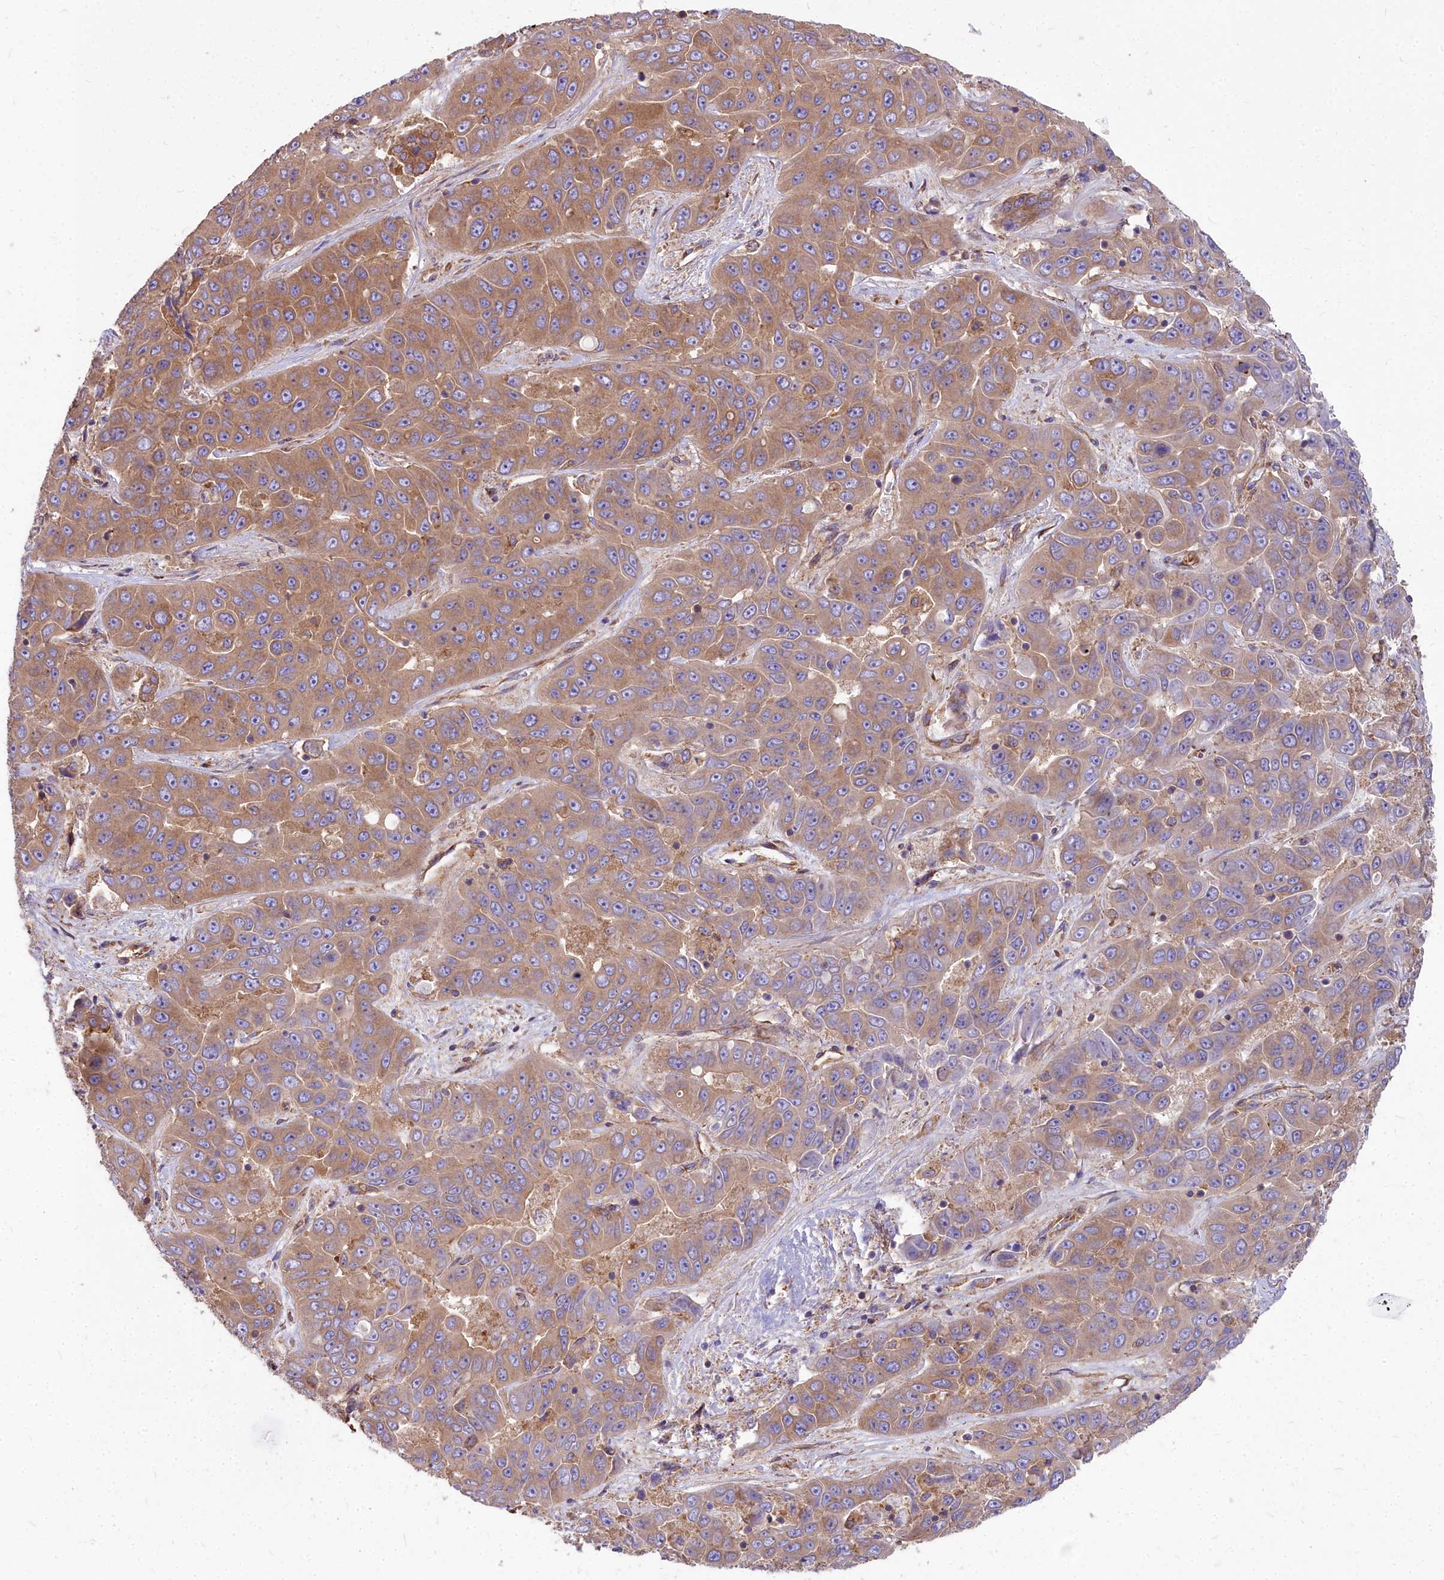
{"staining": {"intensity": "moderate", "quantity": ">75%", "location": "cytoplasmic/membranous"}, "tissue": "liver cancer", "cell_type": "Tumor cells", "image_type": "cancer", "snomed": [{"axis": "morphology", "description": "Cholangiocarcinoma"}, {"axis": "topography", "description": "Liver"}], "caption": "This is a histology image of immunohistochemistry staining of cholangiocarcinoma (liver), which shows moderate staining in the cytoplasmic/membranous of tumor cells.", "gene": "DCTN3", "patient": {"sex": "female", "age": 52}}